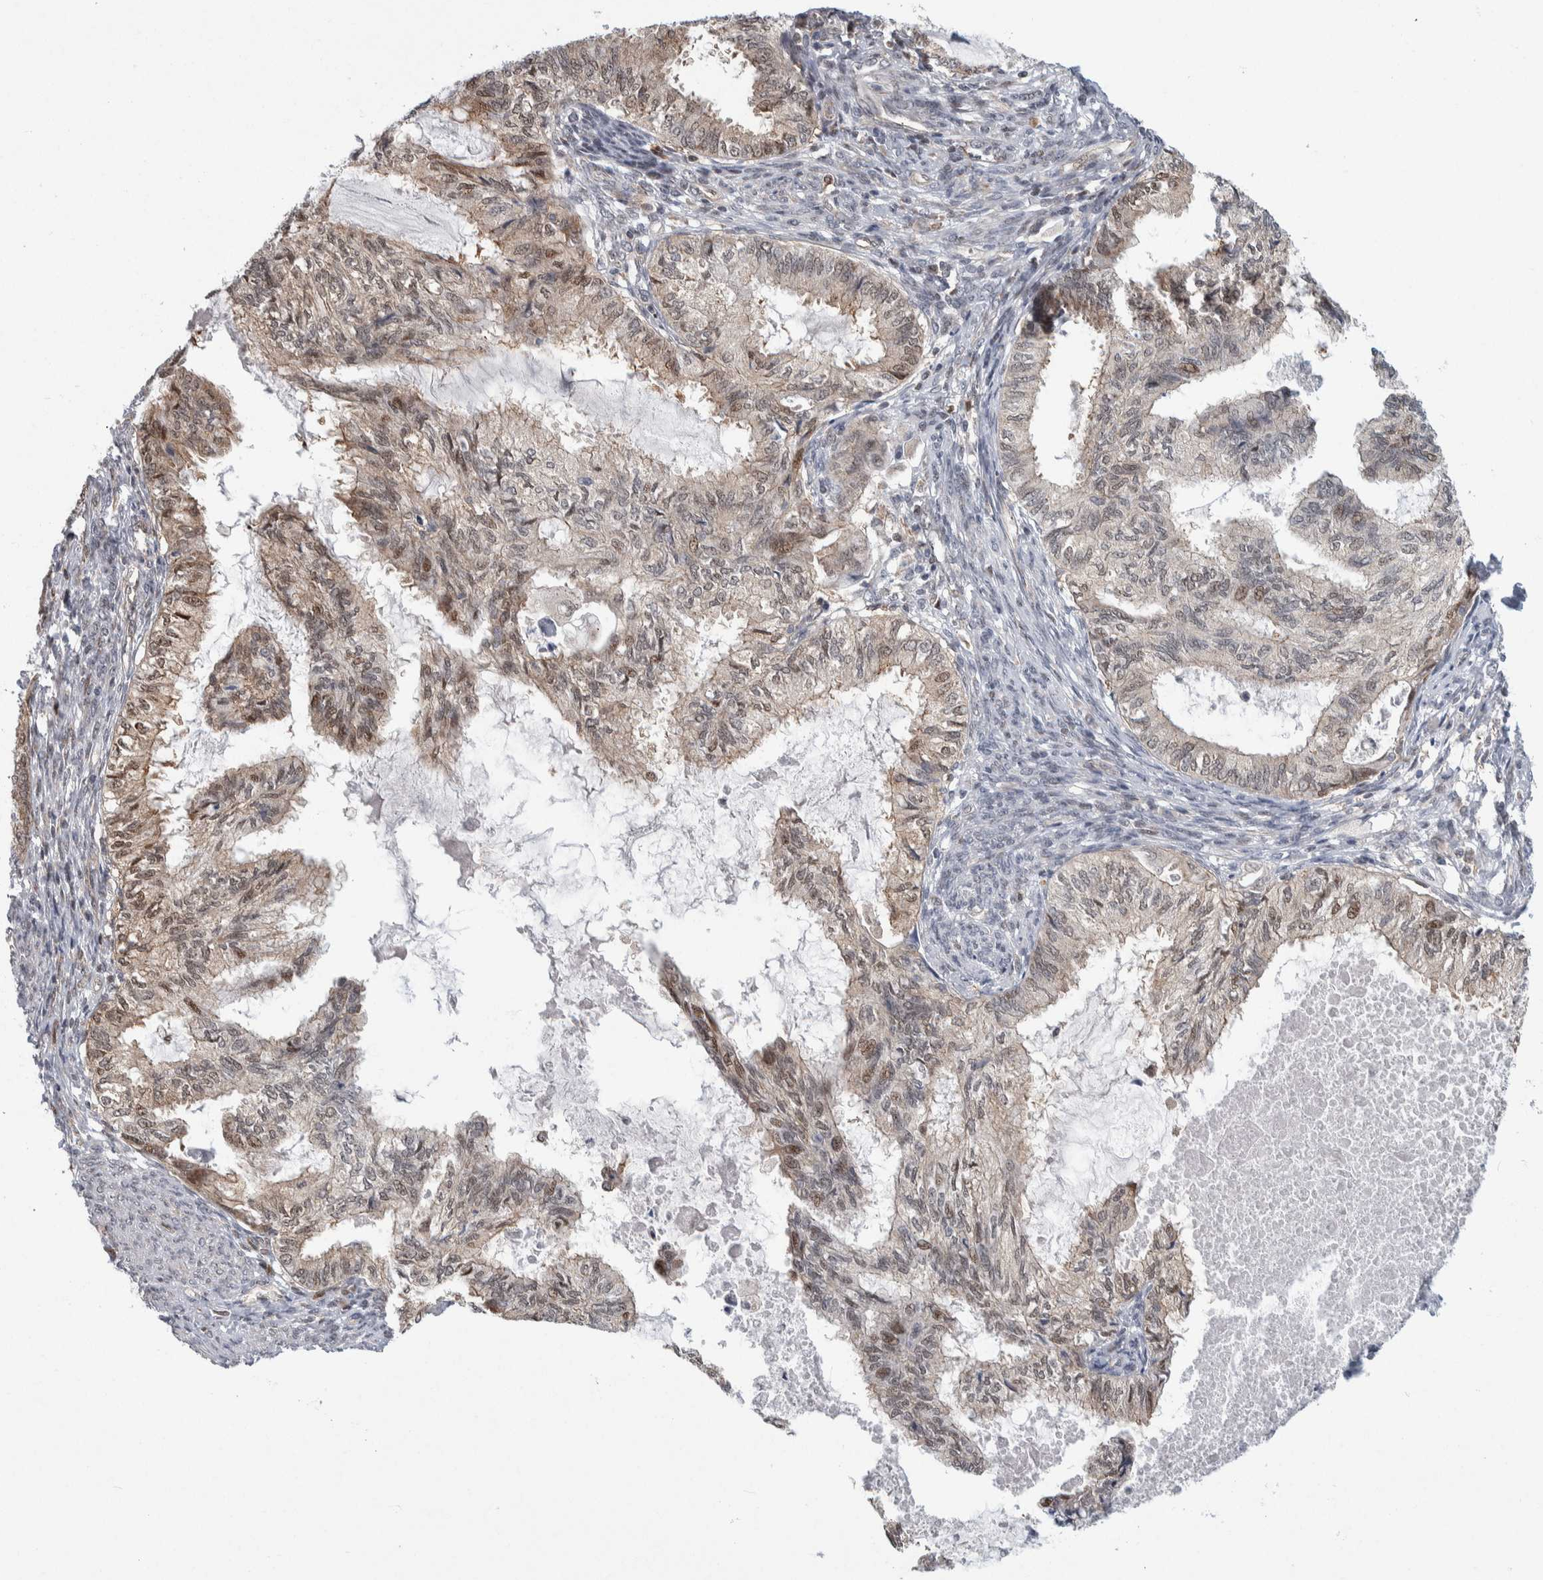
{"staining": {"intensity": "weak", "quantity": "25%-75%", "location": "cytoplasmic/membranous,nuclear"}, "tissue": "cervical cancer", "cell_type": "Tumor cells", "image_type": "cancer", "snomed": [{"axis": "morphology", "description": "Normal tissue, NOS"}, {"axis": "morphology", "description": "Adenocarcinoma, NOS"}, {"axis": "topography", "description": "Cervix"}, {"axis": "topography", "description": "Endometrium"}], "caption": "Weak cytoplasmic/membranous and nuclear positivity for a protein is identified in about 25%-75% of tumor cells of adenocarcinoma (cervical) using immunohistochemistry.", "gene": "PTPA", "patient": {"sex": "female", "age": 86}}